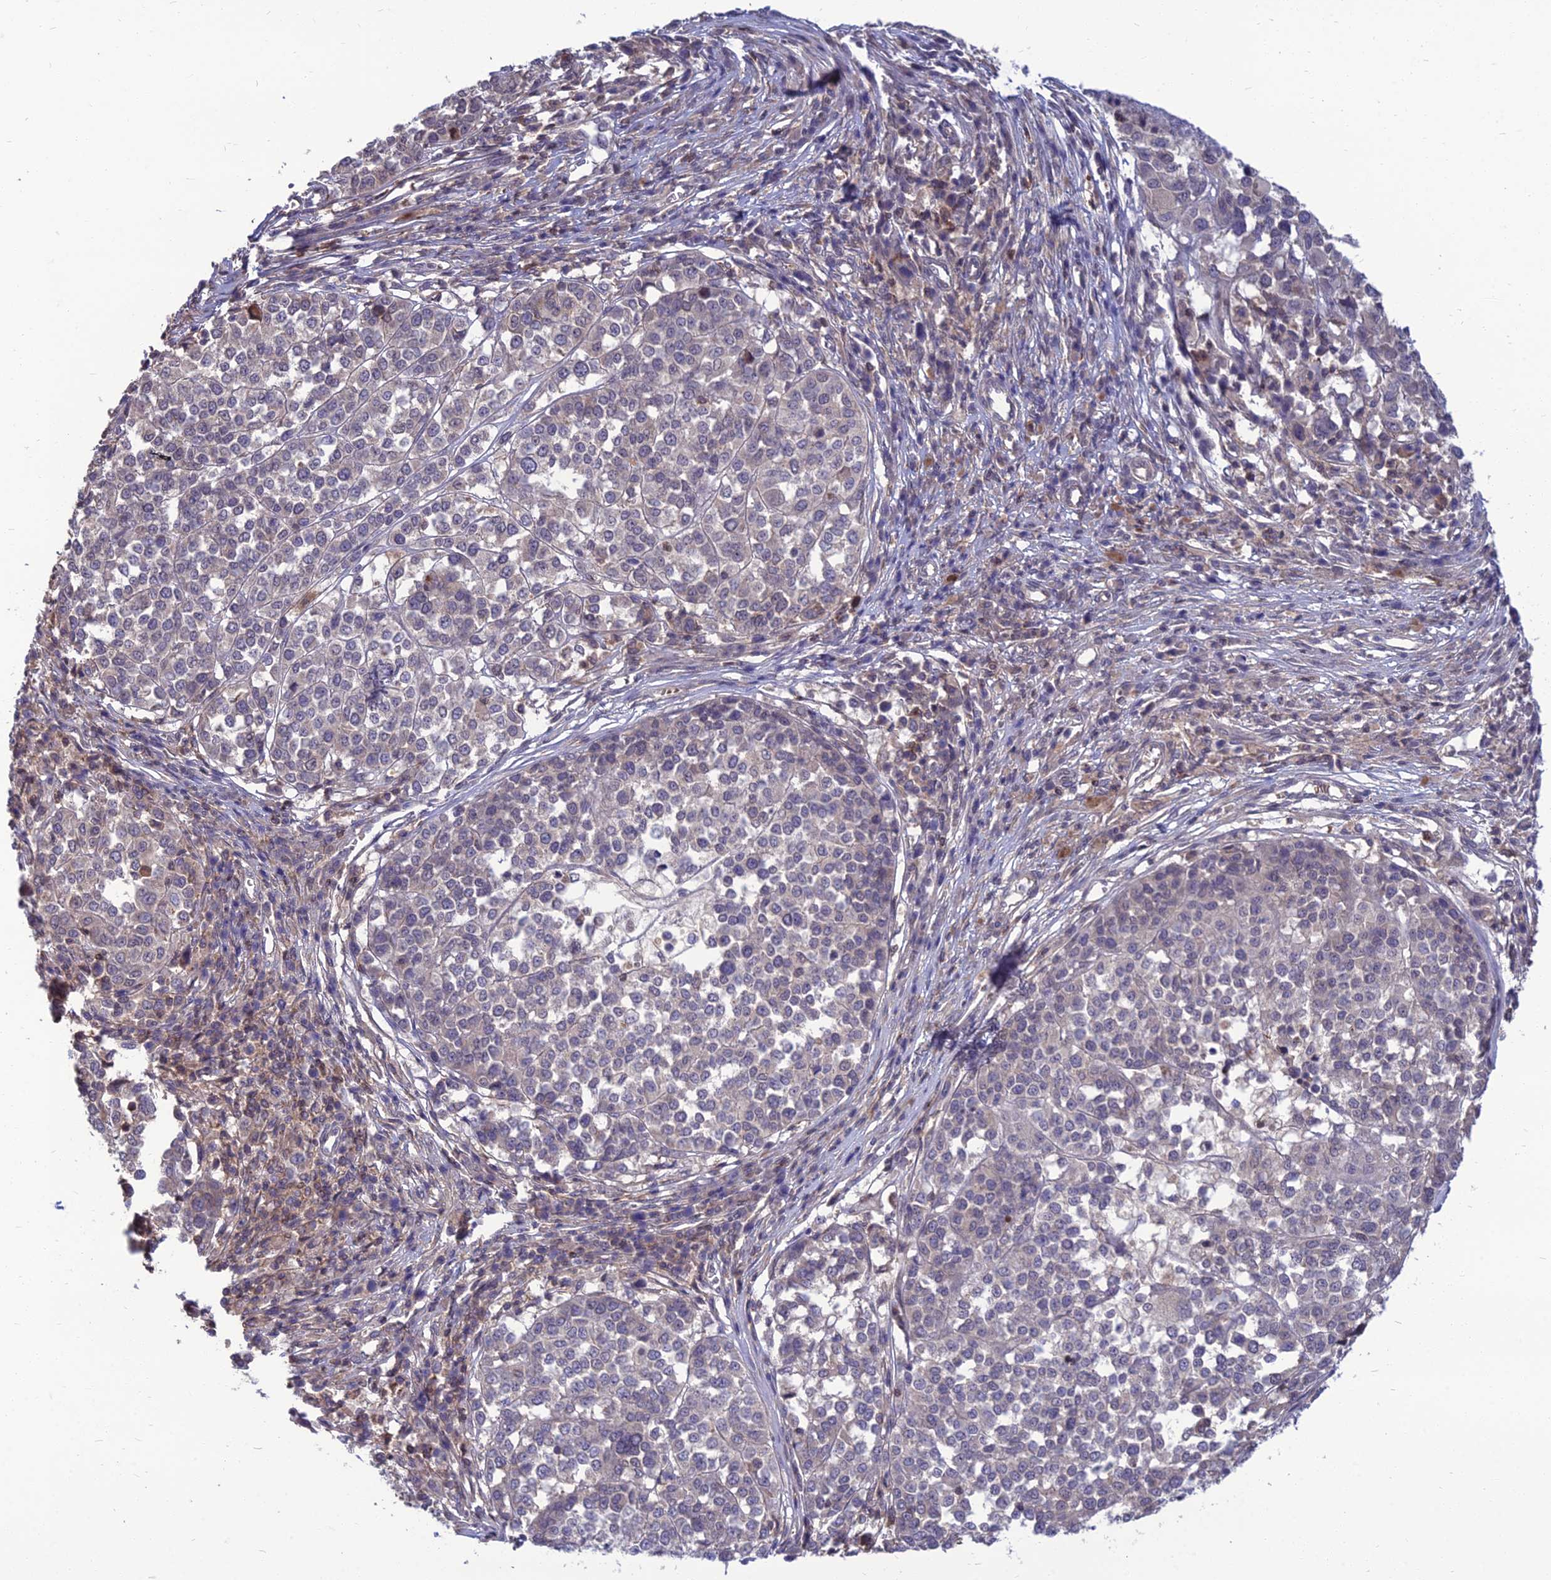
{"staining": {"intensity": "negative", "quantity": "none", "location": "none"}, "tissue": "melanoma", "cell_type": "Tumor cells", "image_type": "cancer", "snomed": [{"axis": "morphology", "description": "Malignant melanoma, Metastatic site"}, {"axis": "topography", "description": "Lymph node"}], "caption": "Tumor cells are negative for brown protein staining in melanoma. (Stains: DAB (3,3'-diaminobenzidine) IHC with hematoxylin counter stain, Microscopy: brightfield microscopy at high magnification).", "gene": "OPA3", "patient": {"sex": "male", "age": 44}}